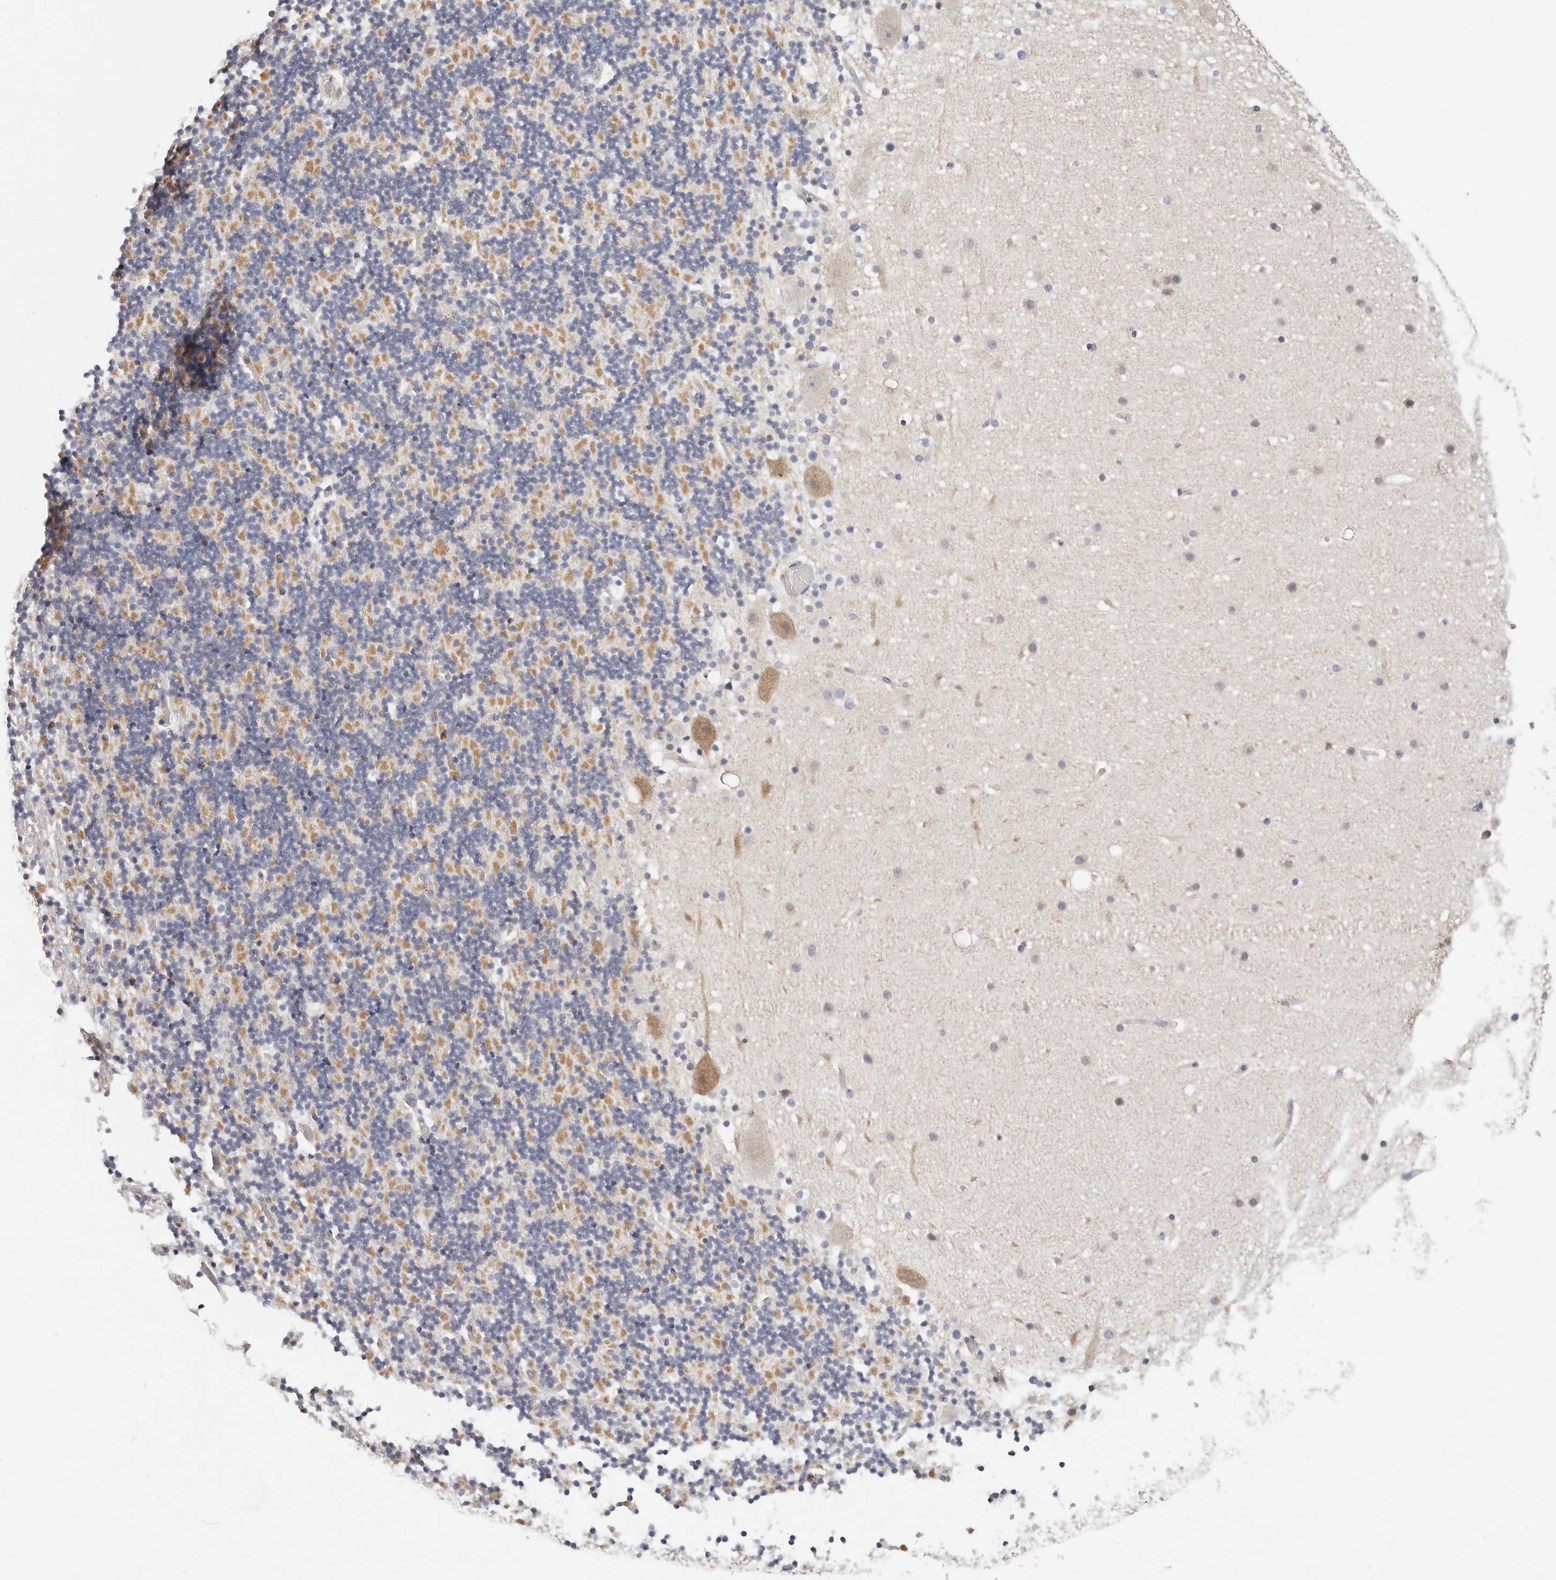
{"staining": {"intensity": "negative", "quantity": "none", "location": "none"}, "tissue": "cerebellum", "cell_type": "Cells in granular layer", "image_type": "normal", "snomed": [{"axis": "morphology", "description": "Normal tissue, NOS"}, {"axis": "topography", "description": "Cerebellum"}], "caption": "A micrograph of human cerebellum is negative for staining in cells in granular layer.", "gene": "AFDN", "patient": {"sex": "male", "age": 57}}